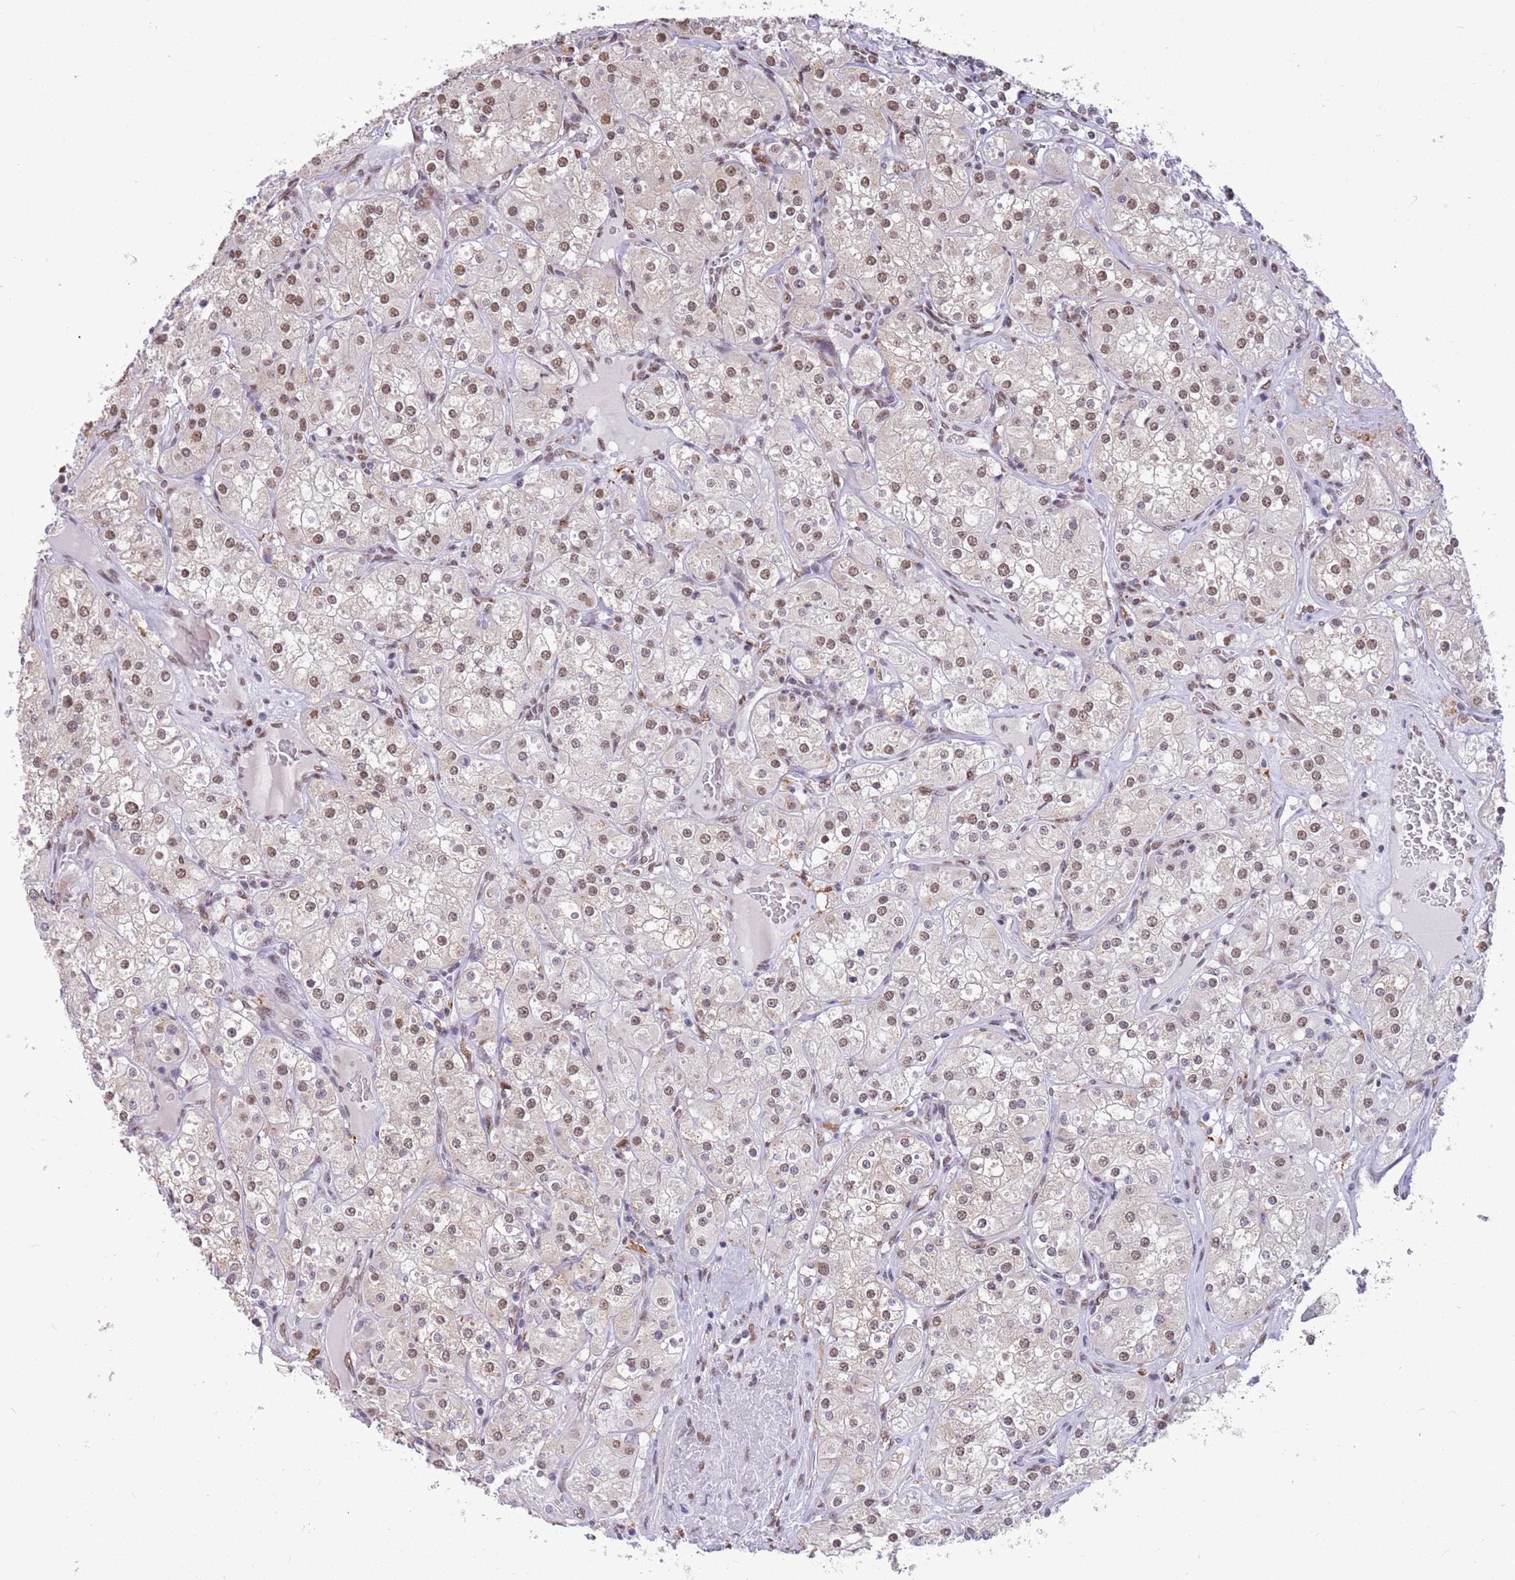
{"staining": {"intensity": "weak", "quantity": ">75%", "location": "nuclear"}, "tissue": "renal cancer", "cell_type": "Tumor cells", "image_type": "cancer", "snomed": [{"axis": "morphology", "description": "Adenocarcinoma, NOS"}, {"axis": "topography", "description": "Kidney"}], "caption": "Renal adenocarcinoma was stained to show a protein in brown. There is low levels of weak nuclear expression in approximately >75% of tumor cells.", "gene": "TRIM32", "patient": {"sex": "male", "age": 77}}